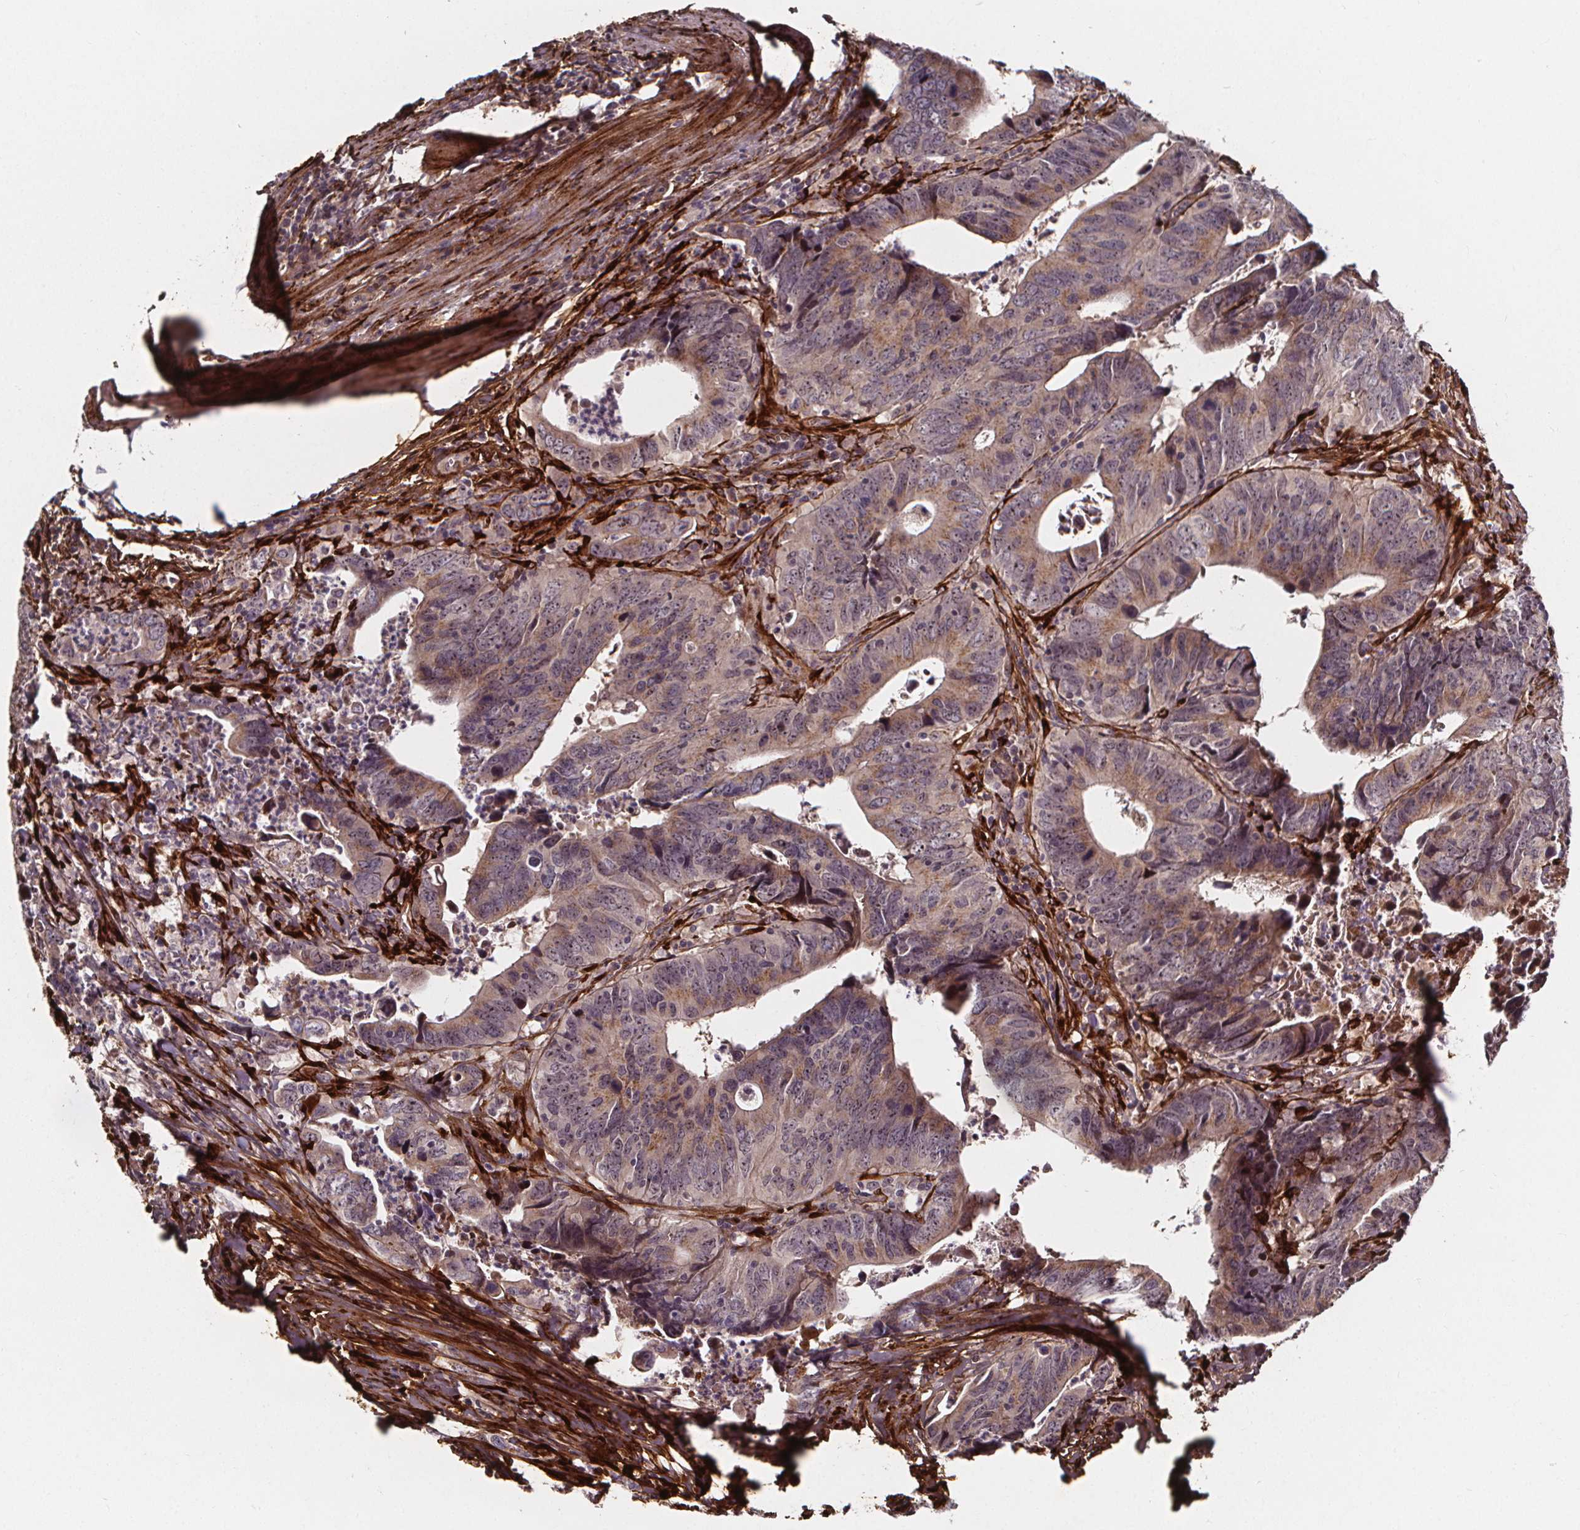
{"staining": {"intensity": "weak", "quantity": "<25%", "location": "cytoplasmic/membranous"}, "tissue": "colorectal cancer", "cell_type": "Tumor cells", "image_type": "cancer", "snomed": [{"axis": "morphology", "description": "Adenocarcinoma, NOS"}, {"axis": "topography", "description": "Colon"}], "caption": "The image reveals no staining of tumor cells in colorectal adenocarcinoma. (DAB (3,3'-diaminobenzidine) immunohistochemistry with hematoxylin counter stain).", "gene": "AEBP1", "patient": {"sex": "female", "age": 82}}